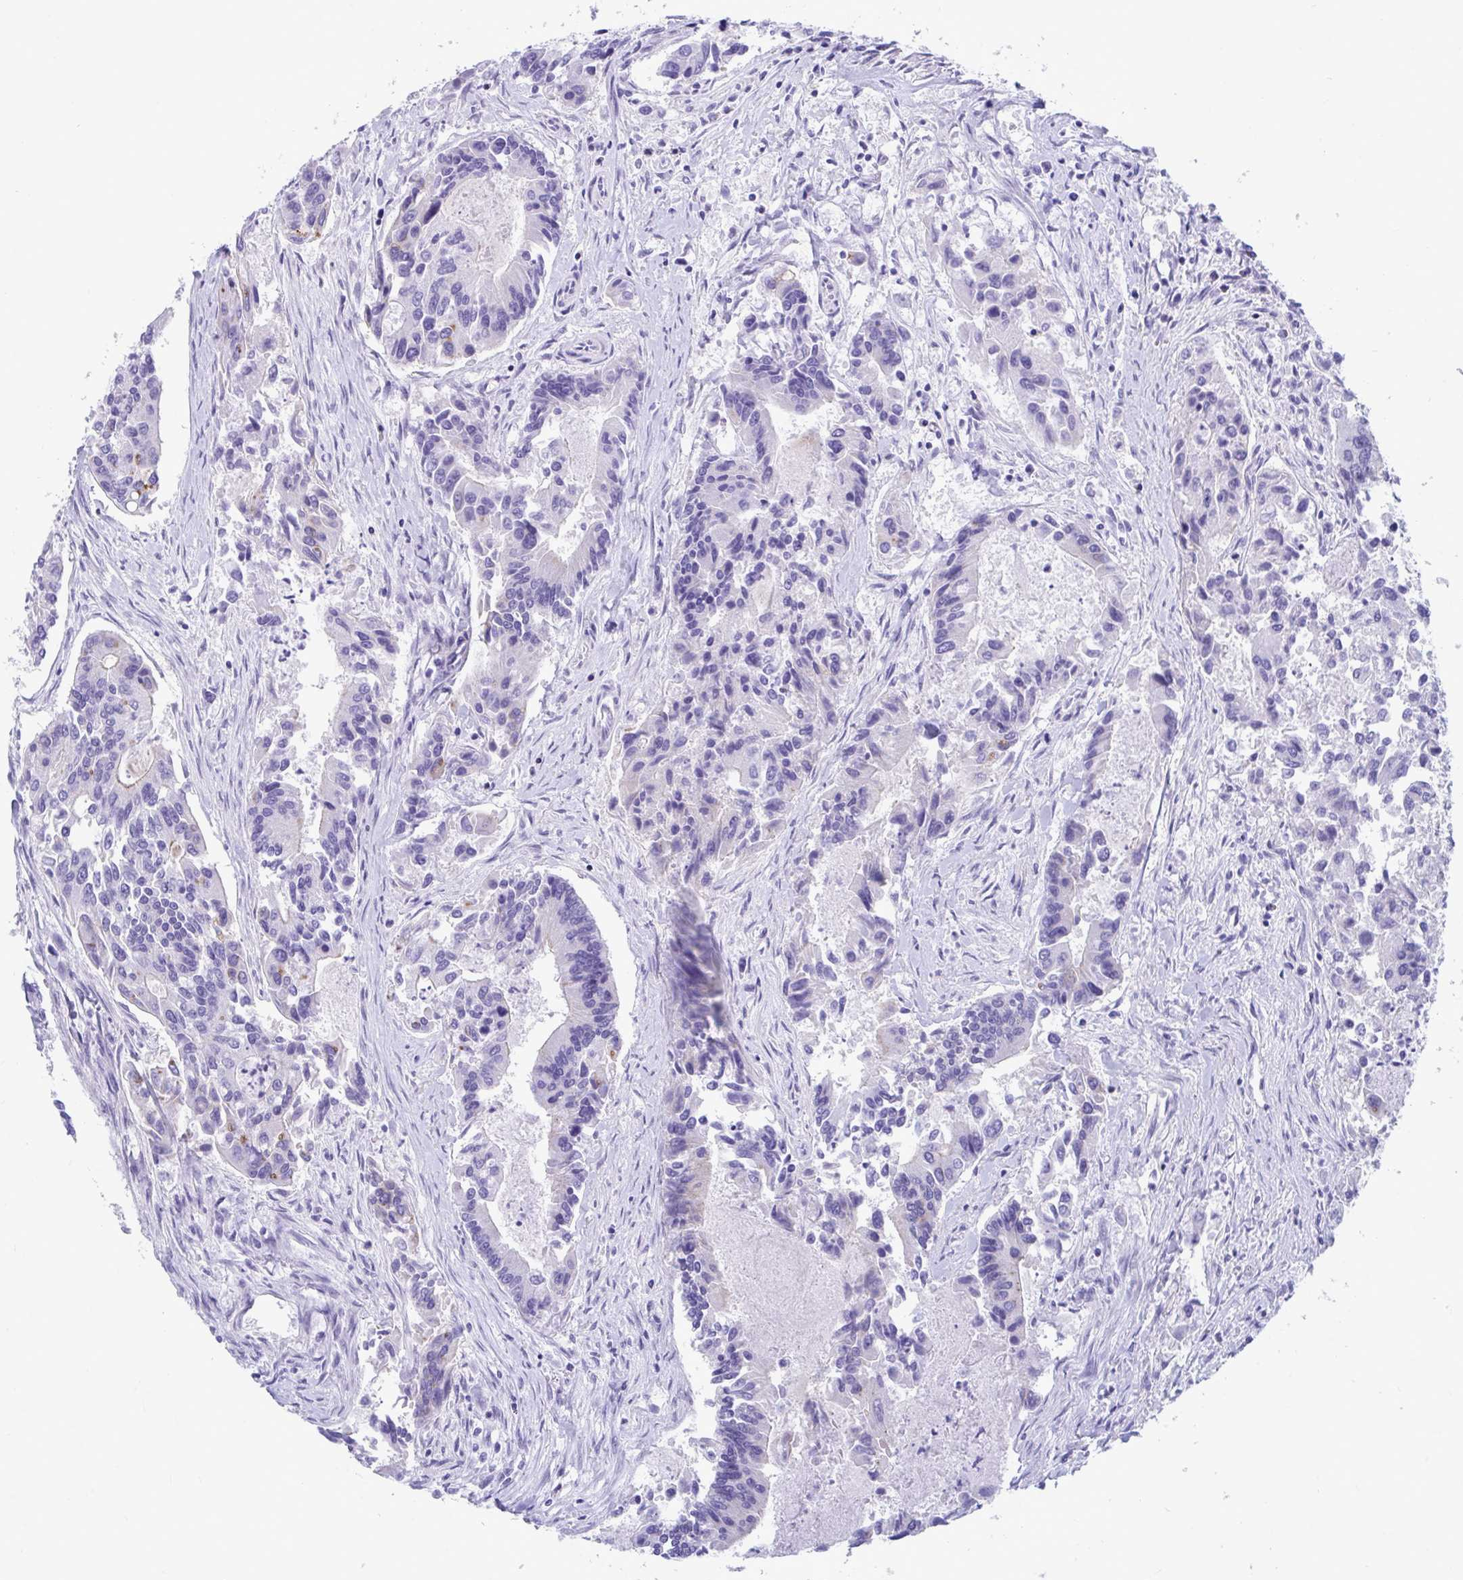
{"staining": {"intensity": "negative", "quantity": "none", "location": "none"}, "tissue": "colorectal cancer", "cell_type": "Tumor cells", "image_type": "cancer", "snomed": [{"axis": "morphology", "description": "Adenocarcinoma, NOS"}, {"axis": "topography", "description": "Colon"}], "caption": "IHC micrograph of neoplastic tissue: human colorectal adenocarcinoma stained with DAB demonstrates no significant protein positivity in tumor cells.", "gene": "TTC30B", "patient": {"sex": "female", "age": 67}}